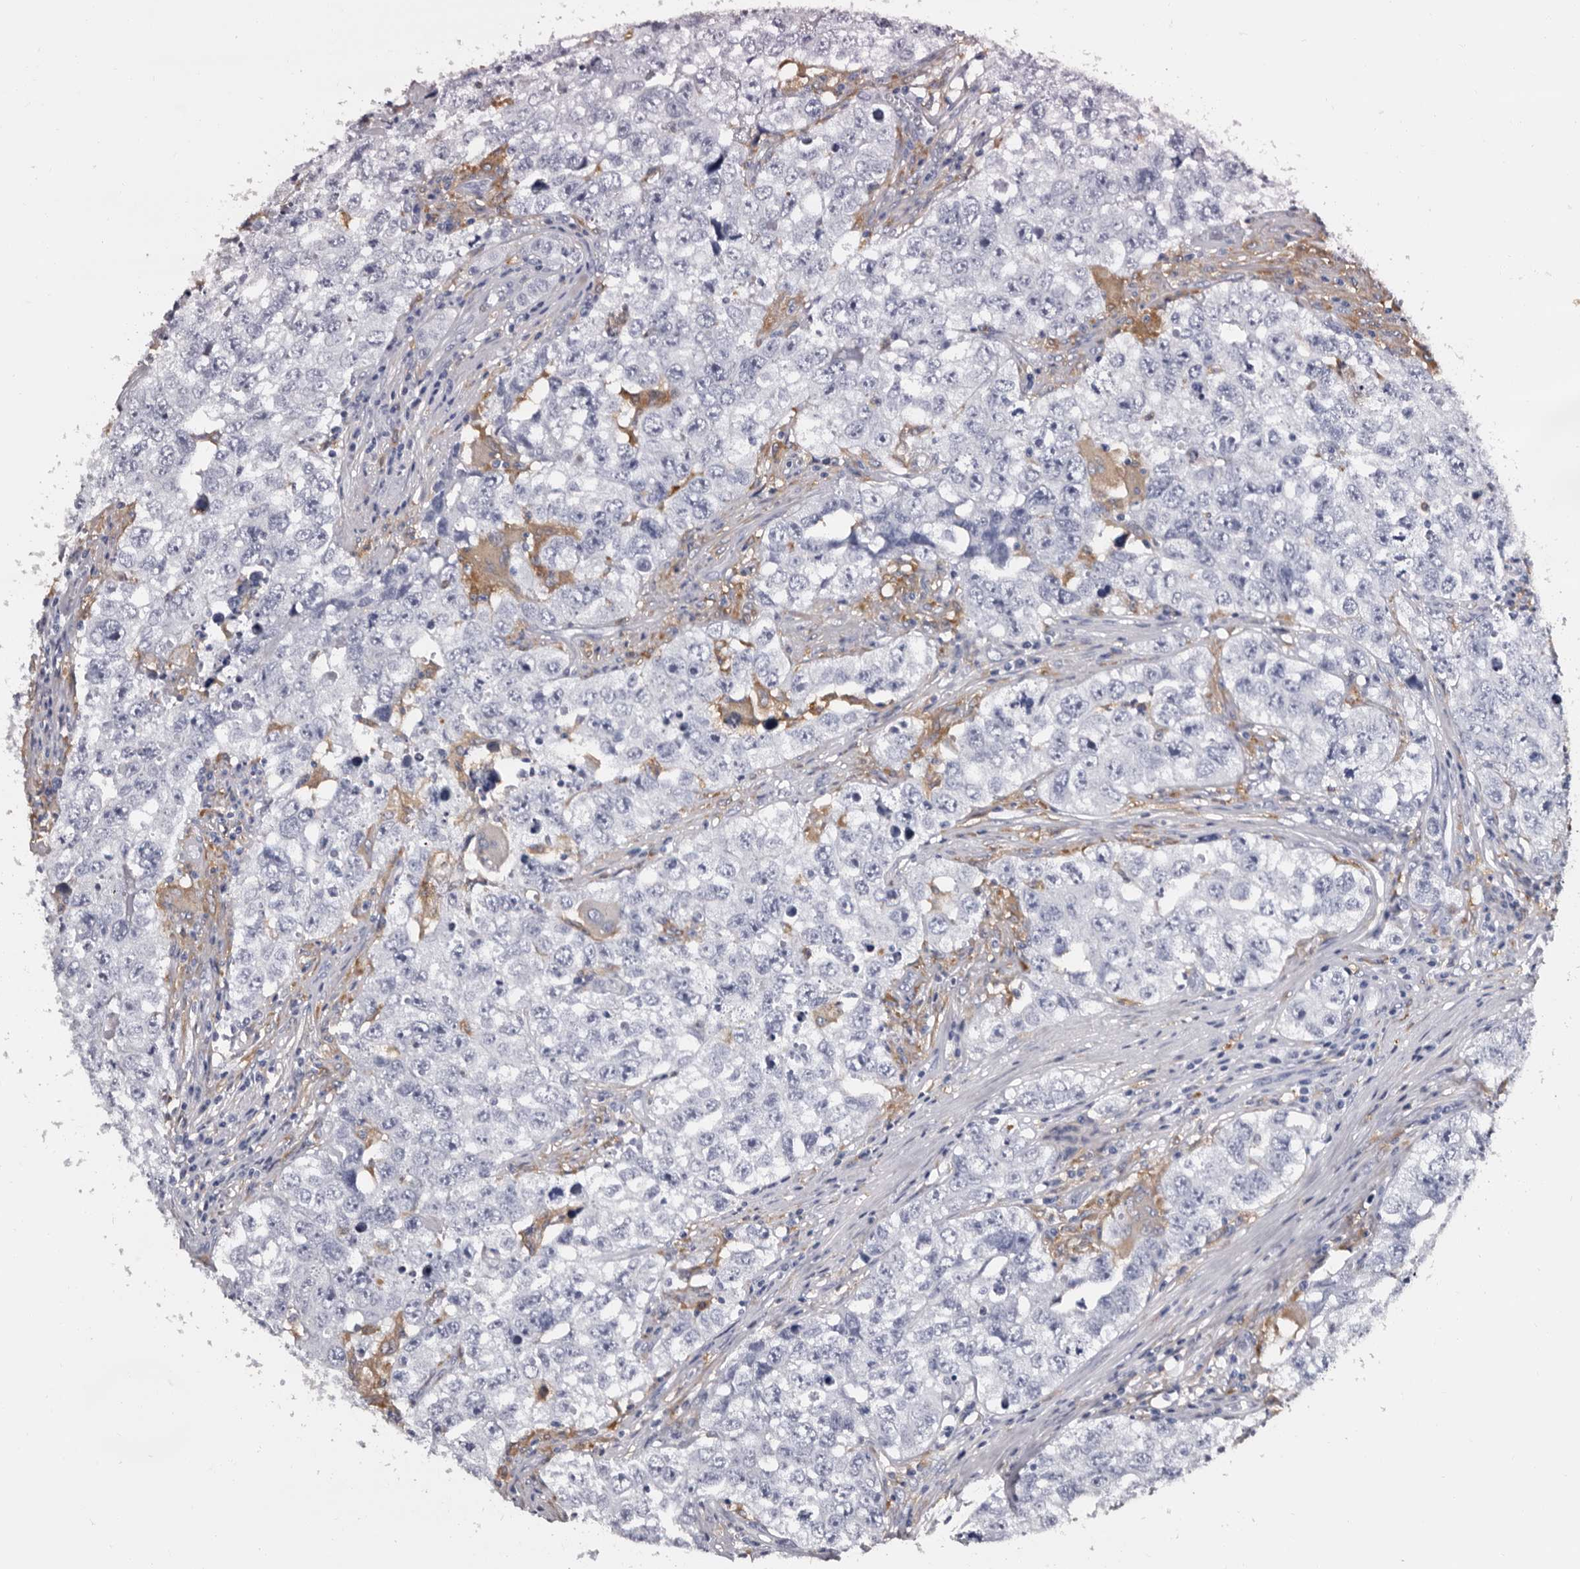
{"staining": {"intensity": "negative", "quantity": "none", "location": "none"}, "tissue": "testis cancer", "cell_type": "Tumor cells", "image_type": "cancer", "snomed": [{"axis": "morphology", "description": "Seminoma, NOS"}, {"axis": "morphology", "description": "Carcinoma, Embryonal, NOS"}, {"axis": "topography", "description": "Testis"}], "caption": "Protein analysis of embryonal carcinoma (testis) shows no significant staining in tumor cells. The staining was performed using DAB to visualize the protein expression in brown, while the nuclei were stained in blue with hematoxylin (Magnification: 20x).", "gene": "EPB41L3", "patient": {"sex": "male", "age": 43}}